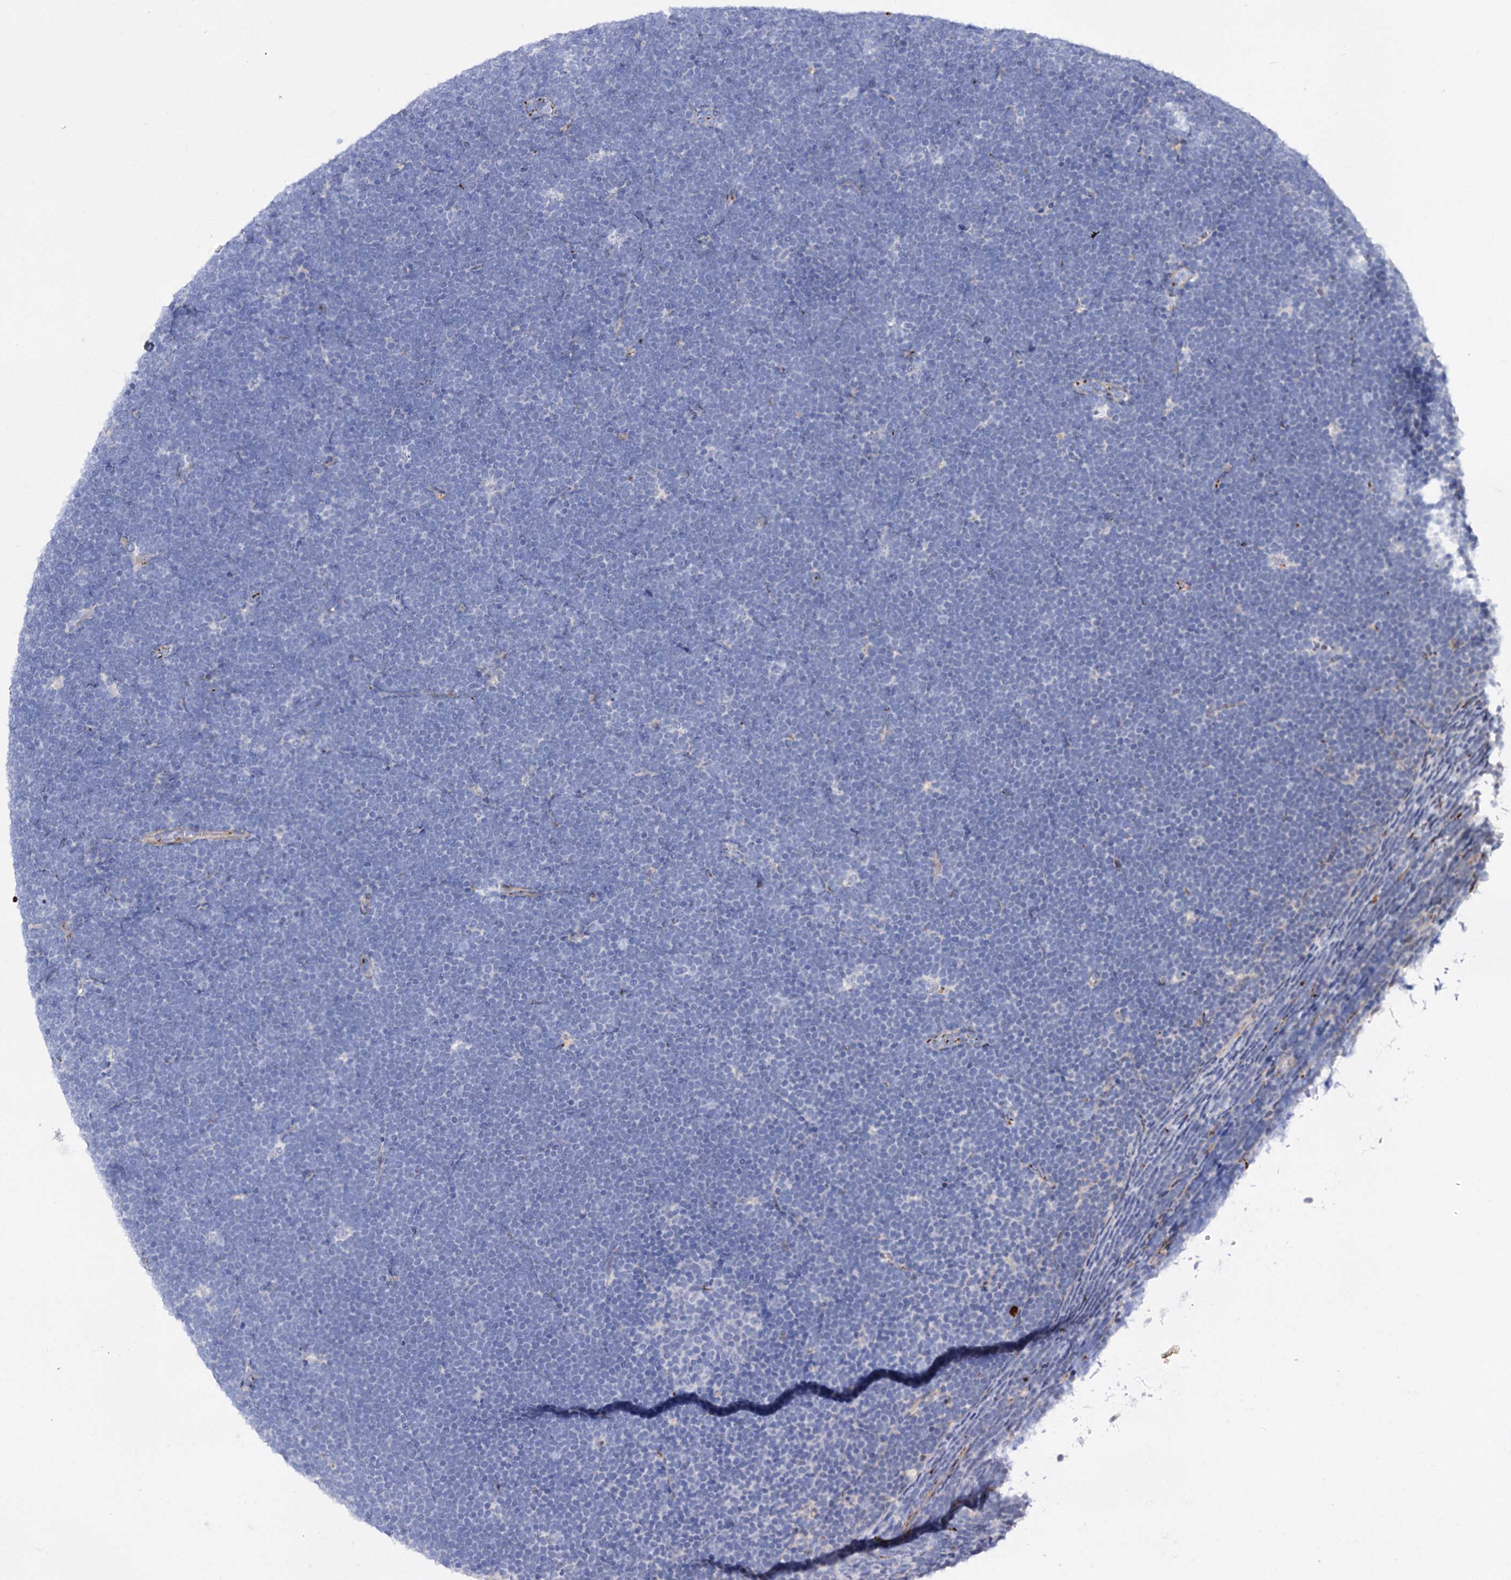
{"staining": {"intensity": "negative", "quantity": "none", "location": "none"}, "tissue": "lymphoma", "cell_type": "Tumor cells", "image_type": "cancer", "snomed": [{"axis": "morphology", "description": "Malignant lymphoma, non-Hodgkin's type, High grade"}, {"axis": "topography", "description": "Lymph node"}], "caption": "There is no significant expression in tumor cells of high-grade malignant lymphoma, non-Hodgkin's type.", "gene": "C11orf96", "patient": {"sex": "male", "age": 13}}